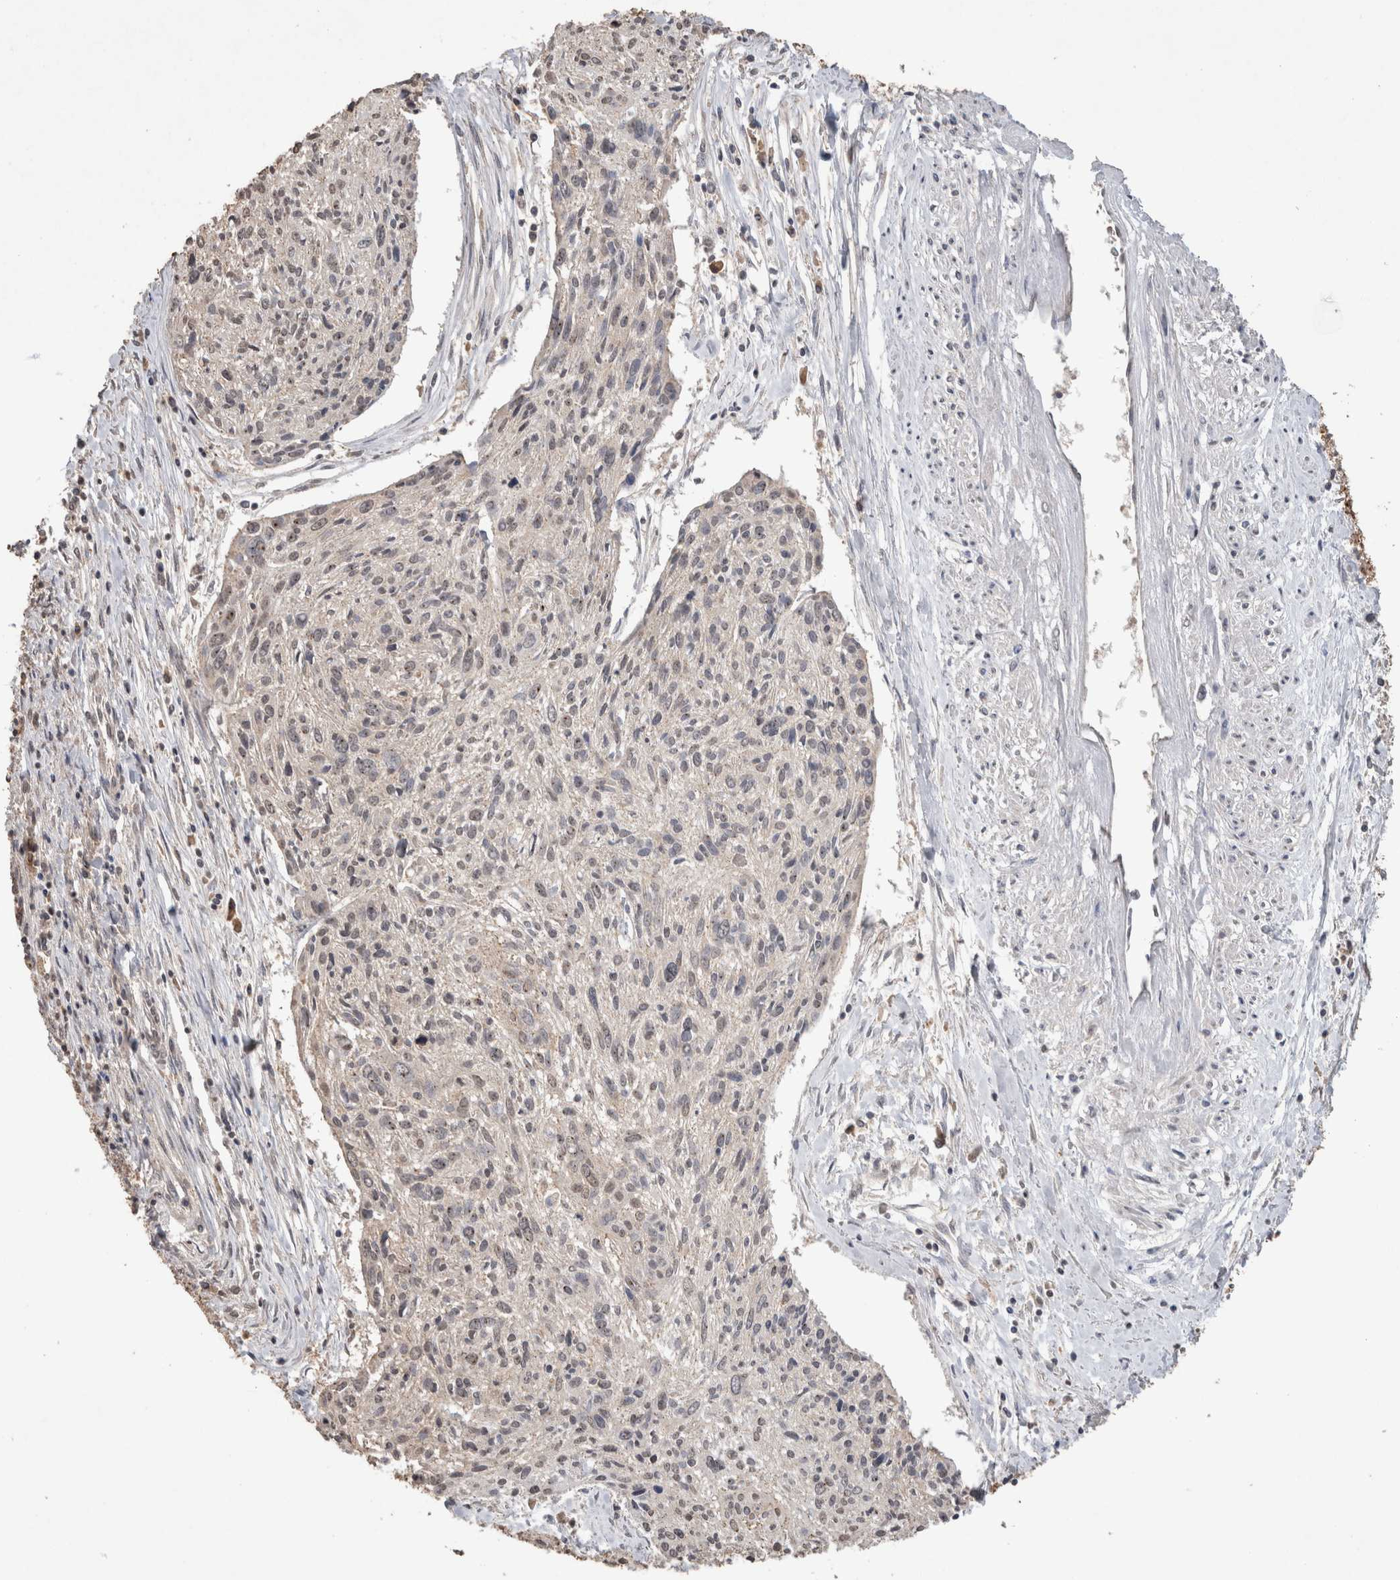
{"staining": {"intensity": "weak", "quantity": "<25%", "location": "nuclear"}, "tissue": "cervical cancer", "cell_type": "Tumor cells", "image_type": "cancer", "snomed": [{"axis": "morphology", "description": "Squamous cell carcinoma, NOS"}, {"axis": "topography", "description": "Cervix"}], "caption": "The photomicrograph exhibits no staining of tumor cells in cervical cancer (squamous cell carcinoma).", "gene": "FABP7", "patient": {"sex": "female", "age": 51}}